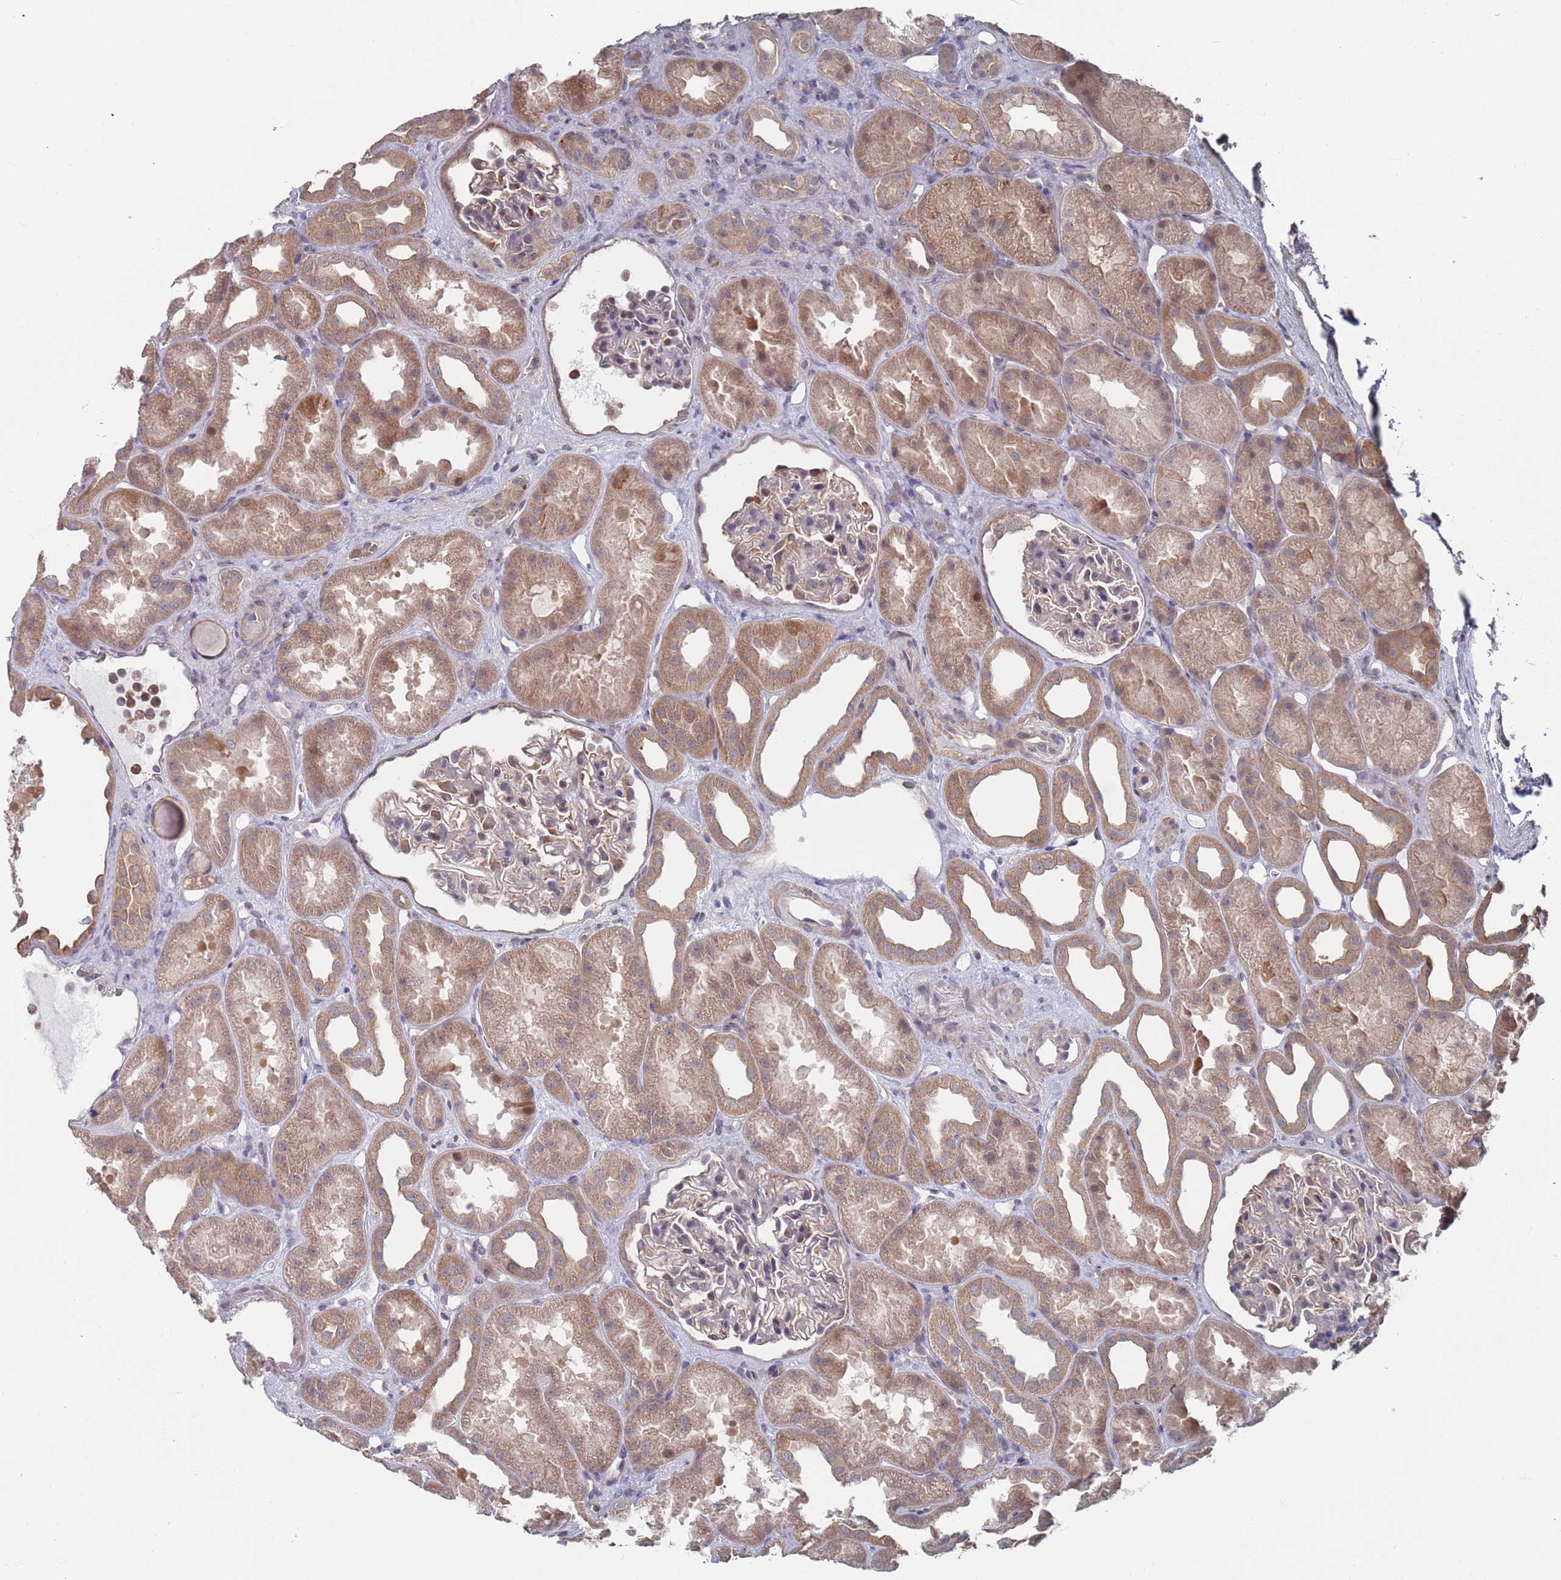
{"staining": {"intensity": "moderate", "quantity": "<25%", "location": "cytoplasmic/membranous"}, "tissue": "kidney", "cell_type": "Cells in glomeruli", "image_type": "normal", "snomed": [{"axis": "morphology", "description": "Normal tissue, NOS"}, {"axis": "topography", "description": "Kidney"}], "caption": "Cells in glomeruli display low levels of moderate cytoplasmic/membranous expression in approximately <25% of cells in unremarkable kidney.", "gene": "DGKD", "patient": {"sex": "male", "age": 61}}